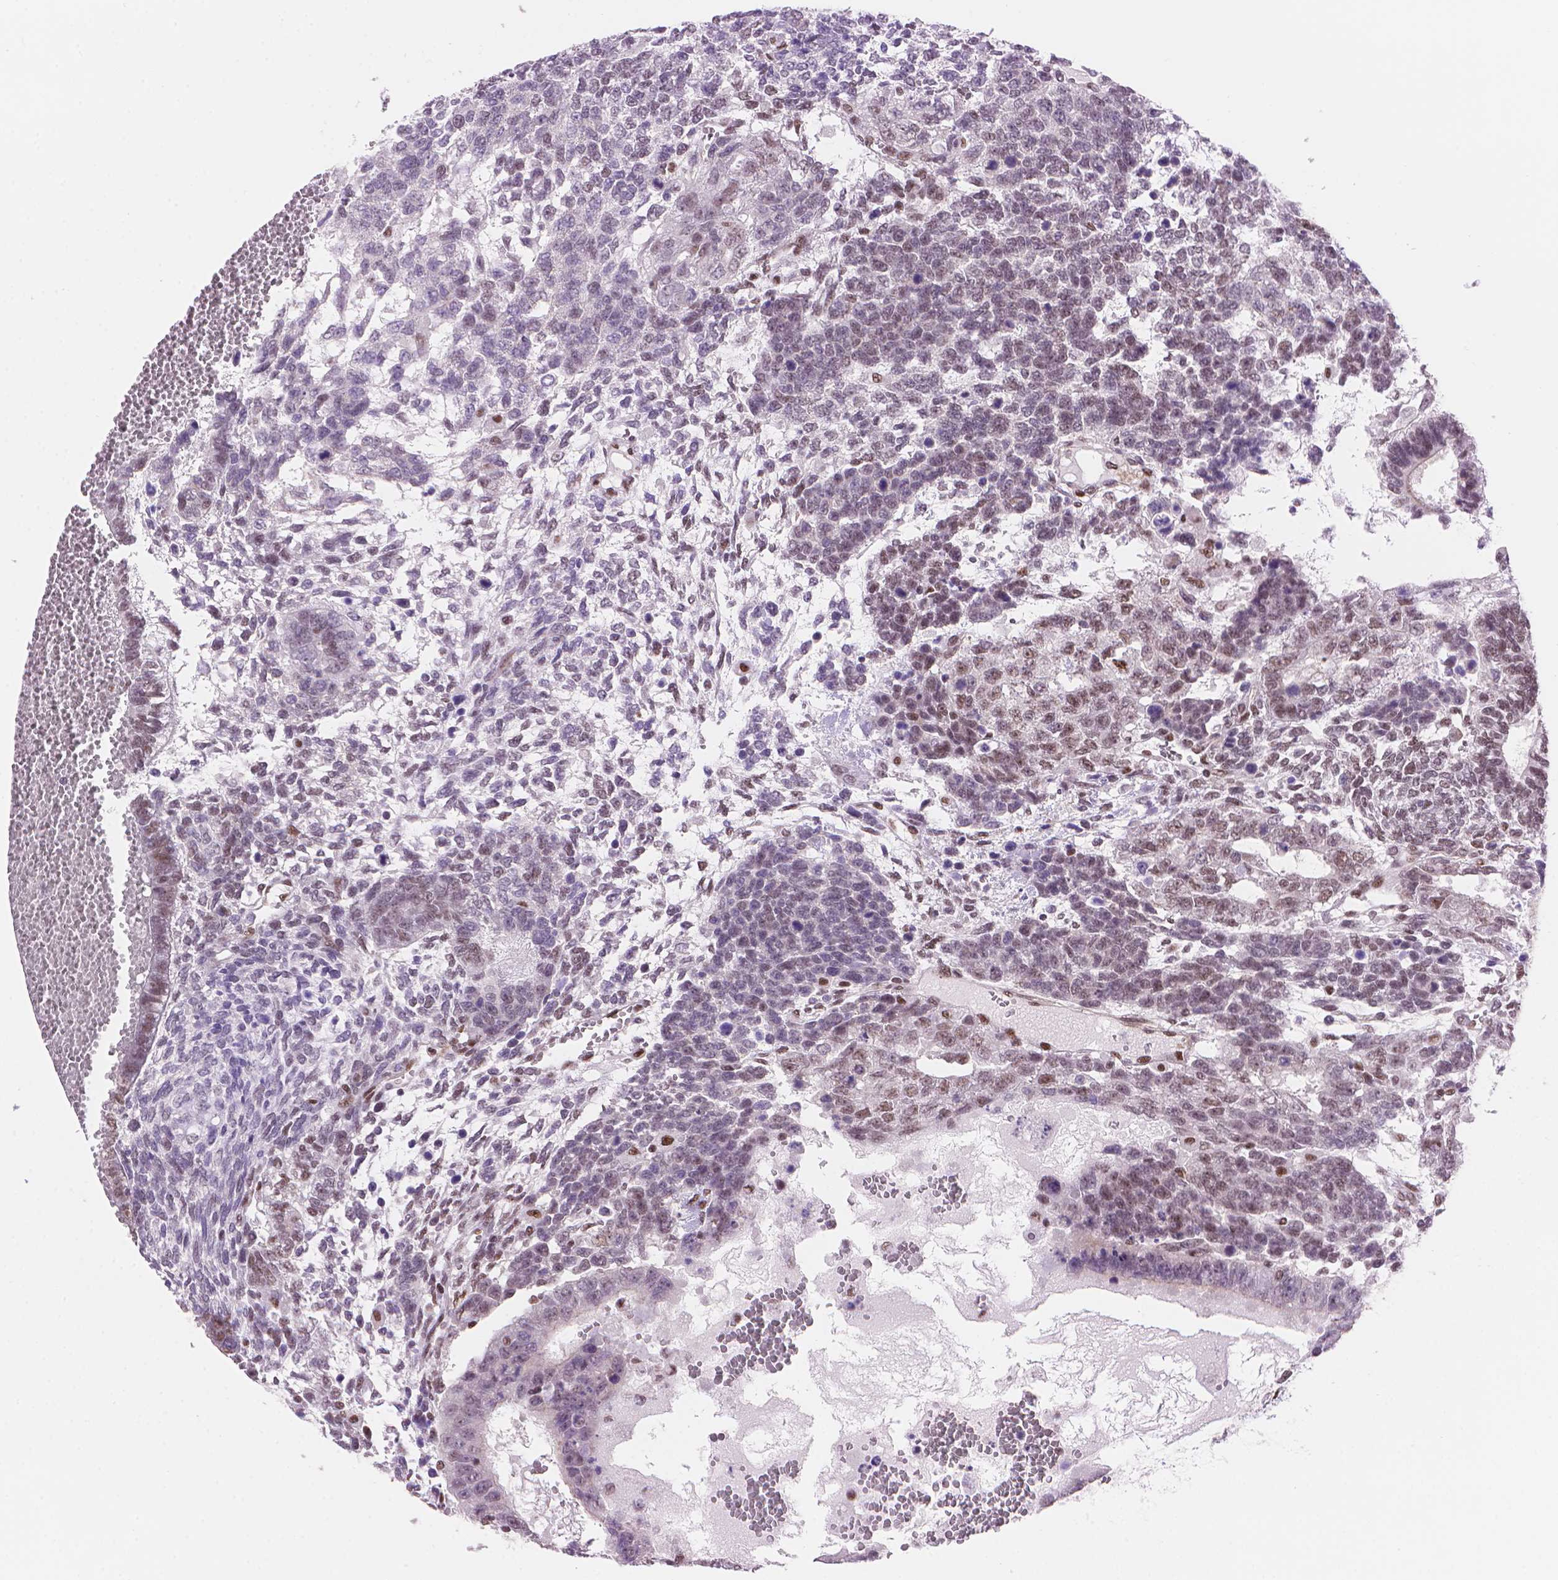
{"staining": {"intensity": "weak", "quantity": "25%-75%", "location": "nuclear"}, "tissue": "testis cancer", "cell_type": "Tumor cells", "image_type": "cancer", "snomed": [{"axis": "morphology", "description": "Normal tissue, NOS"}, {"axis": "morphology", "description": "Carcinoma, Embryonal, NOS"}, {"axis": "topography", "description": "Testis"}, {"axis": "topography", "description": "Epididymis"}], "caption": "A low amount of weak nuclear positivity is identified in approximately 25%-75% of tumor cells in embryonal carcinoma (testis) tissue.", "gene": "UBN1", "patient": {"sex": "male", "age": 23}}